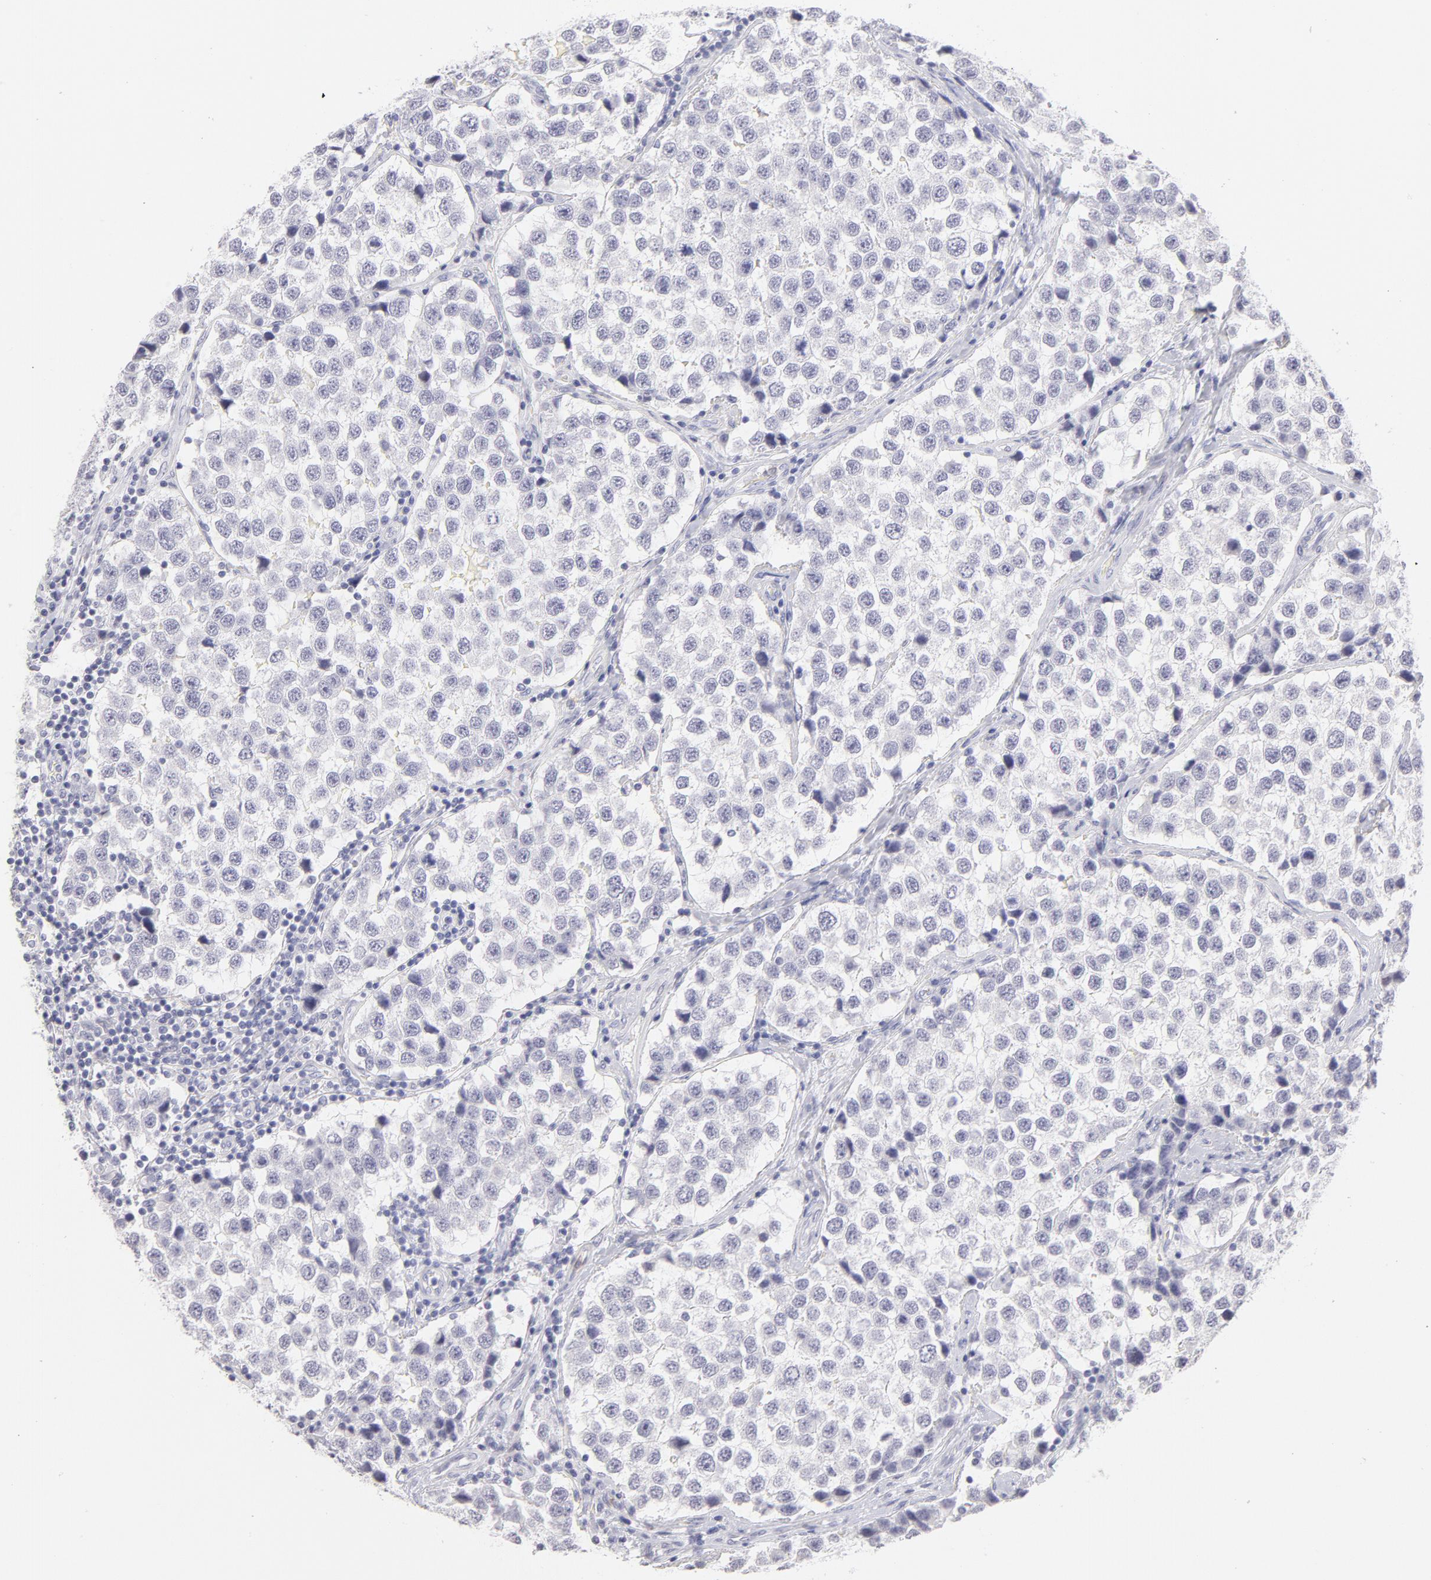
{"staining": {"intensity": "negative", "quantity": "none", "location": "none"}, "tissue": "testis cancer", "cell_type": "Tumor cells", "image_type": "cancer", "snomed": [{"axis": "morphology", "description": "Seminoma, NOS"}, {"axis": "topography", "description": "Testis"}], "caption": "High power microscopy micrograph of an immunohistochemistry (IHC) histopathology image of seminoma (testis), revealing no significant expression in tumor cells.", "gene": "LTB4R", "patient": {"sex": "male", "age": 39}}